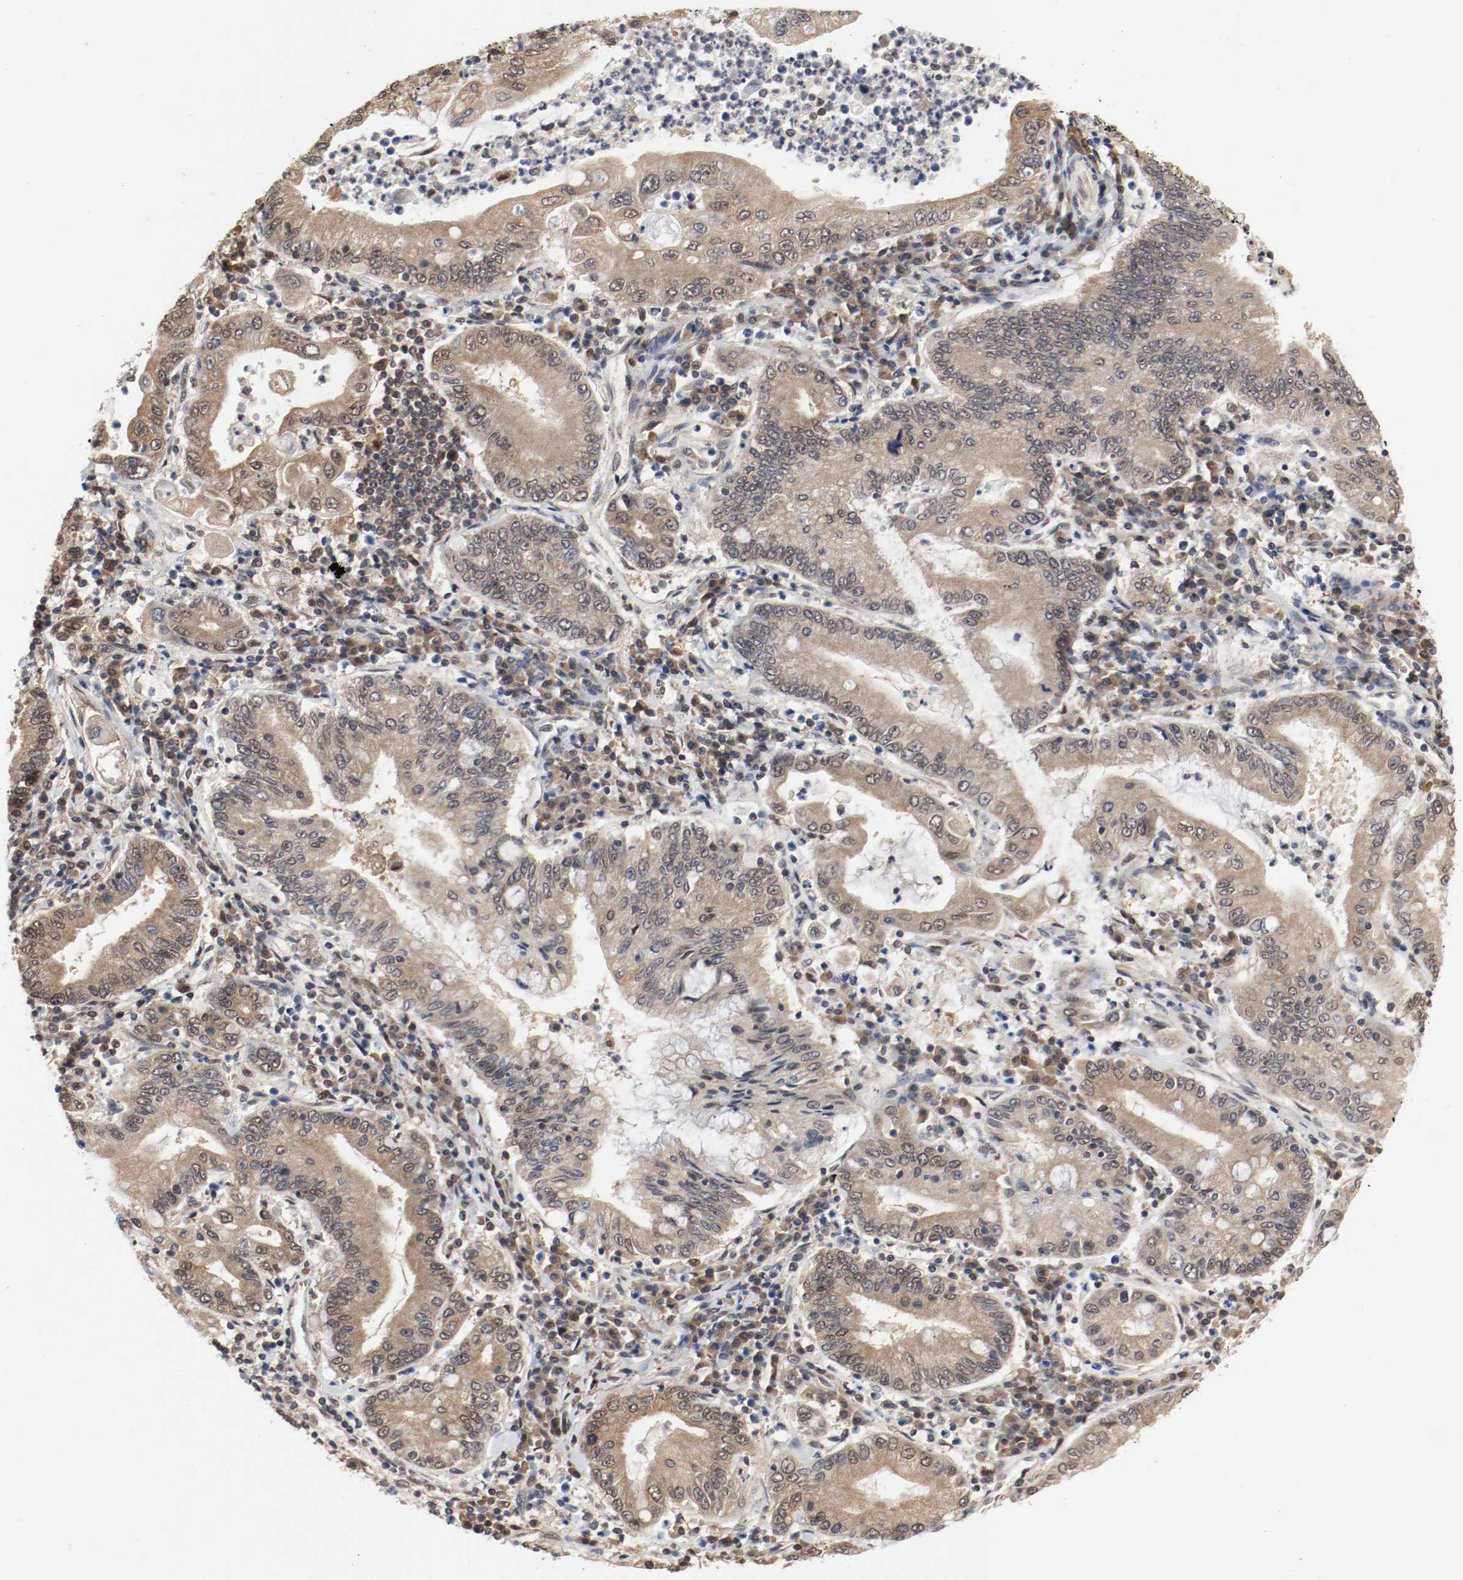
{"staining": {"intensity": "moderate", "quantity": ">75%", "location": "cytoplasmic/membranous,nuclear"}, "tissue": "stomach cancer", "cell_type": "Tumor cells", "image_type": "cancer", "snomed": [{"axis": "morphology", "description": "Normal tissue, NOS"}, {"axis": "morphology", "description": "Adenocarcinoma, NOS"}, {"axis": "topography", "description": "Esophagus"}, {"axis": "topography", "description": "Stomach, upper"}, {"axis": "topography", "description": "Peripheral nerve tissue"}], "caption": "A brown stain highlights moderate cytoplasmic/membranous and nuclear staining of a protein in stomach cancer tumor cells.", "gene": "AFG3L2", "patient": {"sex": "male", "age": 62}}